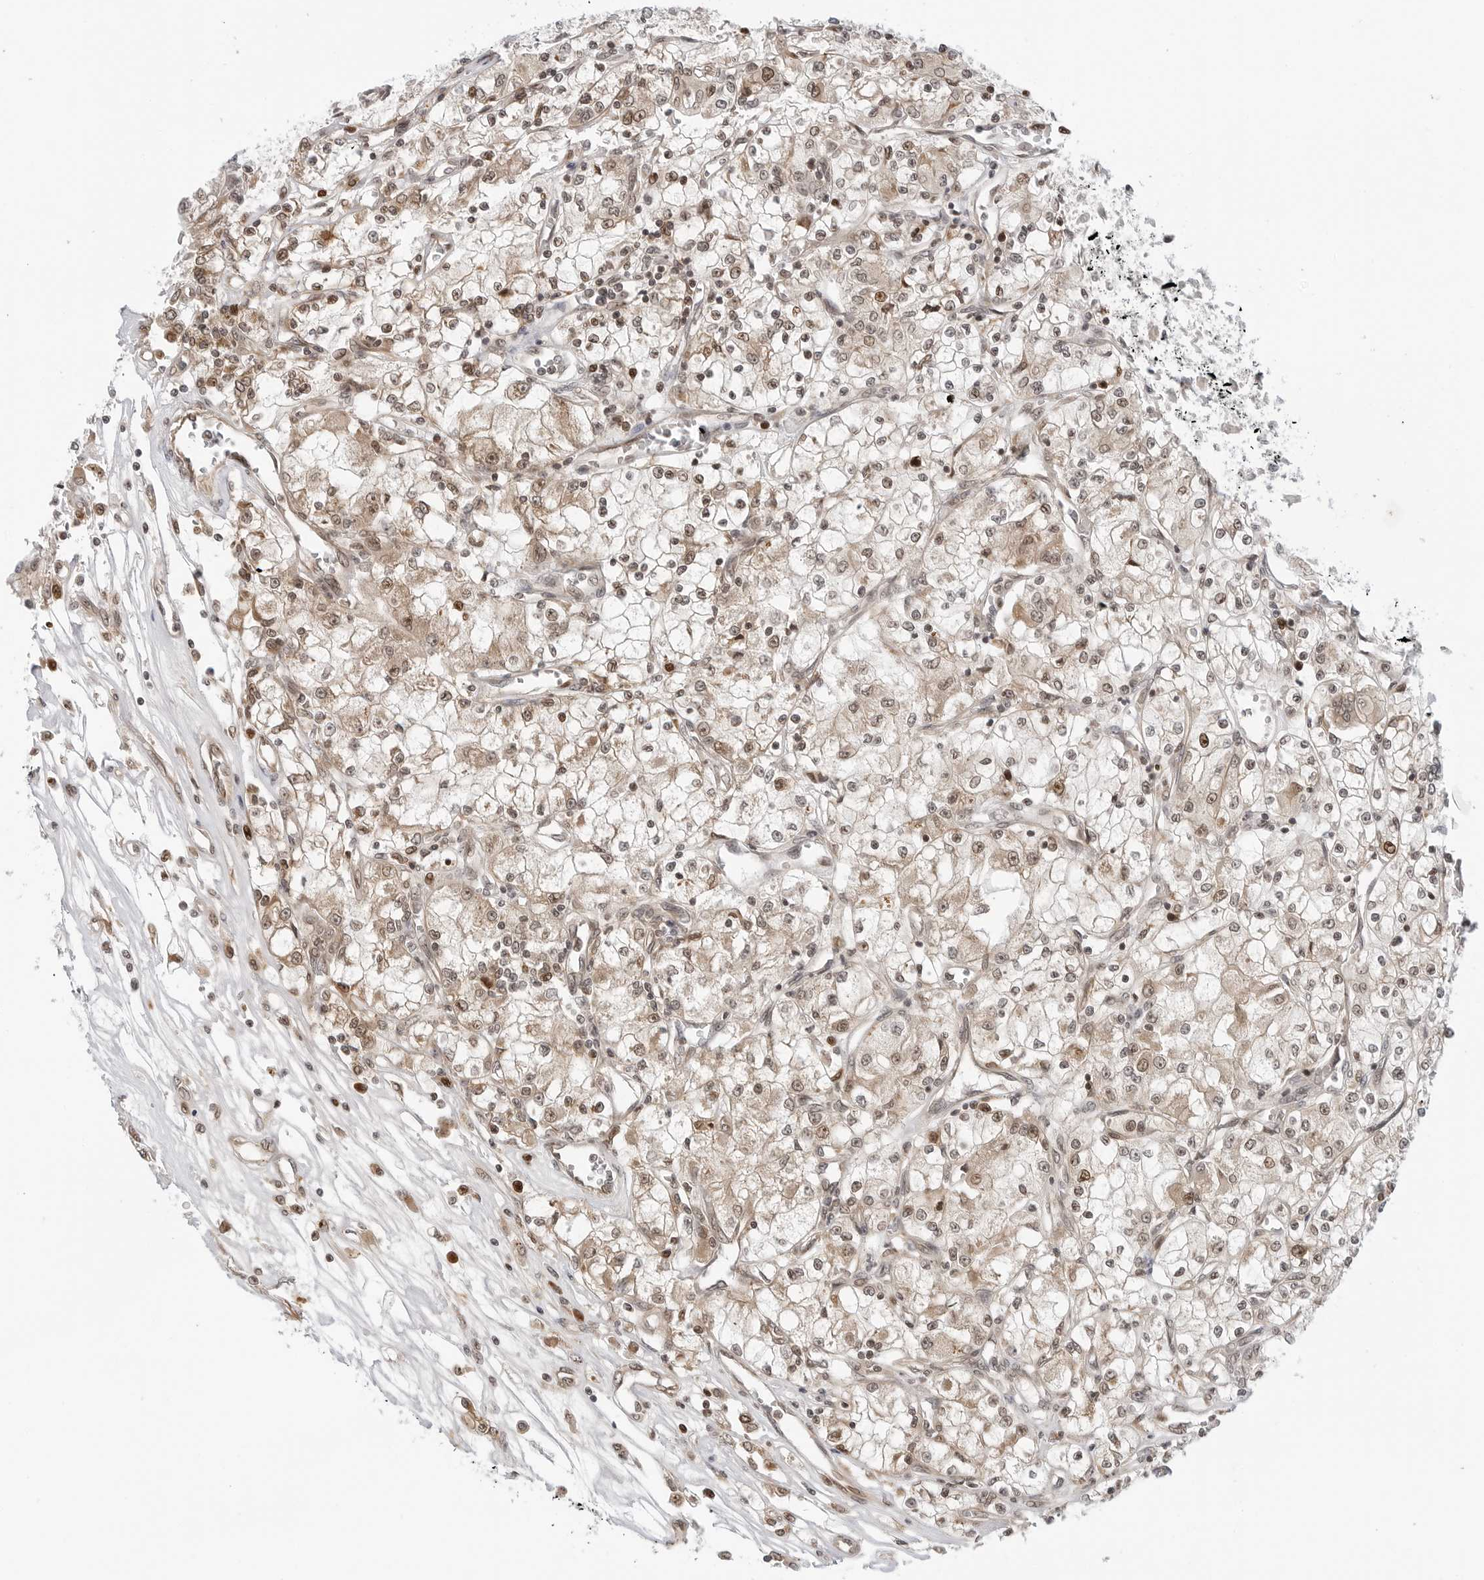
{"staining": {"intensity": "weak", "quantity": ">75%", "location": "cytoplasmic/membranous,nuclear"}, "tissue": "renal cancer", "cell_type": "Tumor cells", "image_type": "cancer", "snomed": [{"axis": "morphology", "description": "Adenocarcinoma, NOS"}, {"axis": "topography", "description": "Kidney"}], "caption": "Renal cancer stained for a protein (brown) exhibits weak cytoplasmic/membranous and nuclear positive staining in about >75% of tumor cells.", "gene": "TIPRL", "patient": {"sex": "female", "age": 59}}